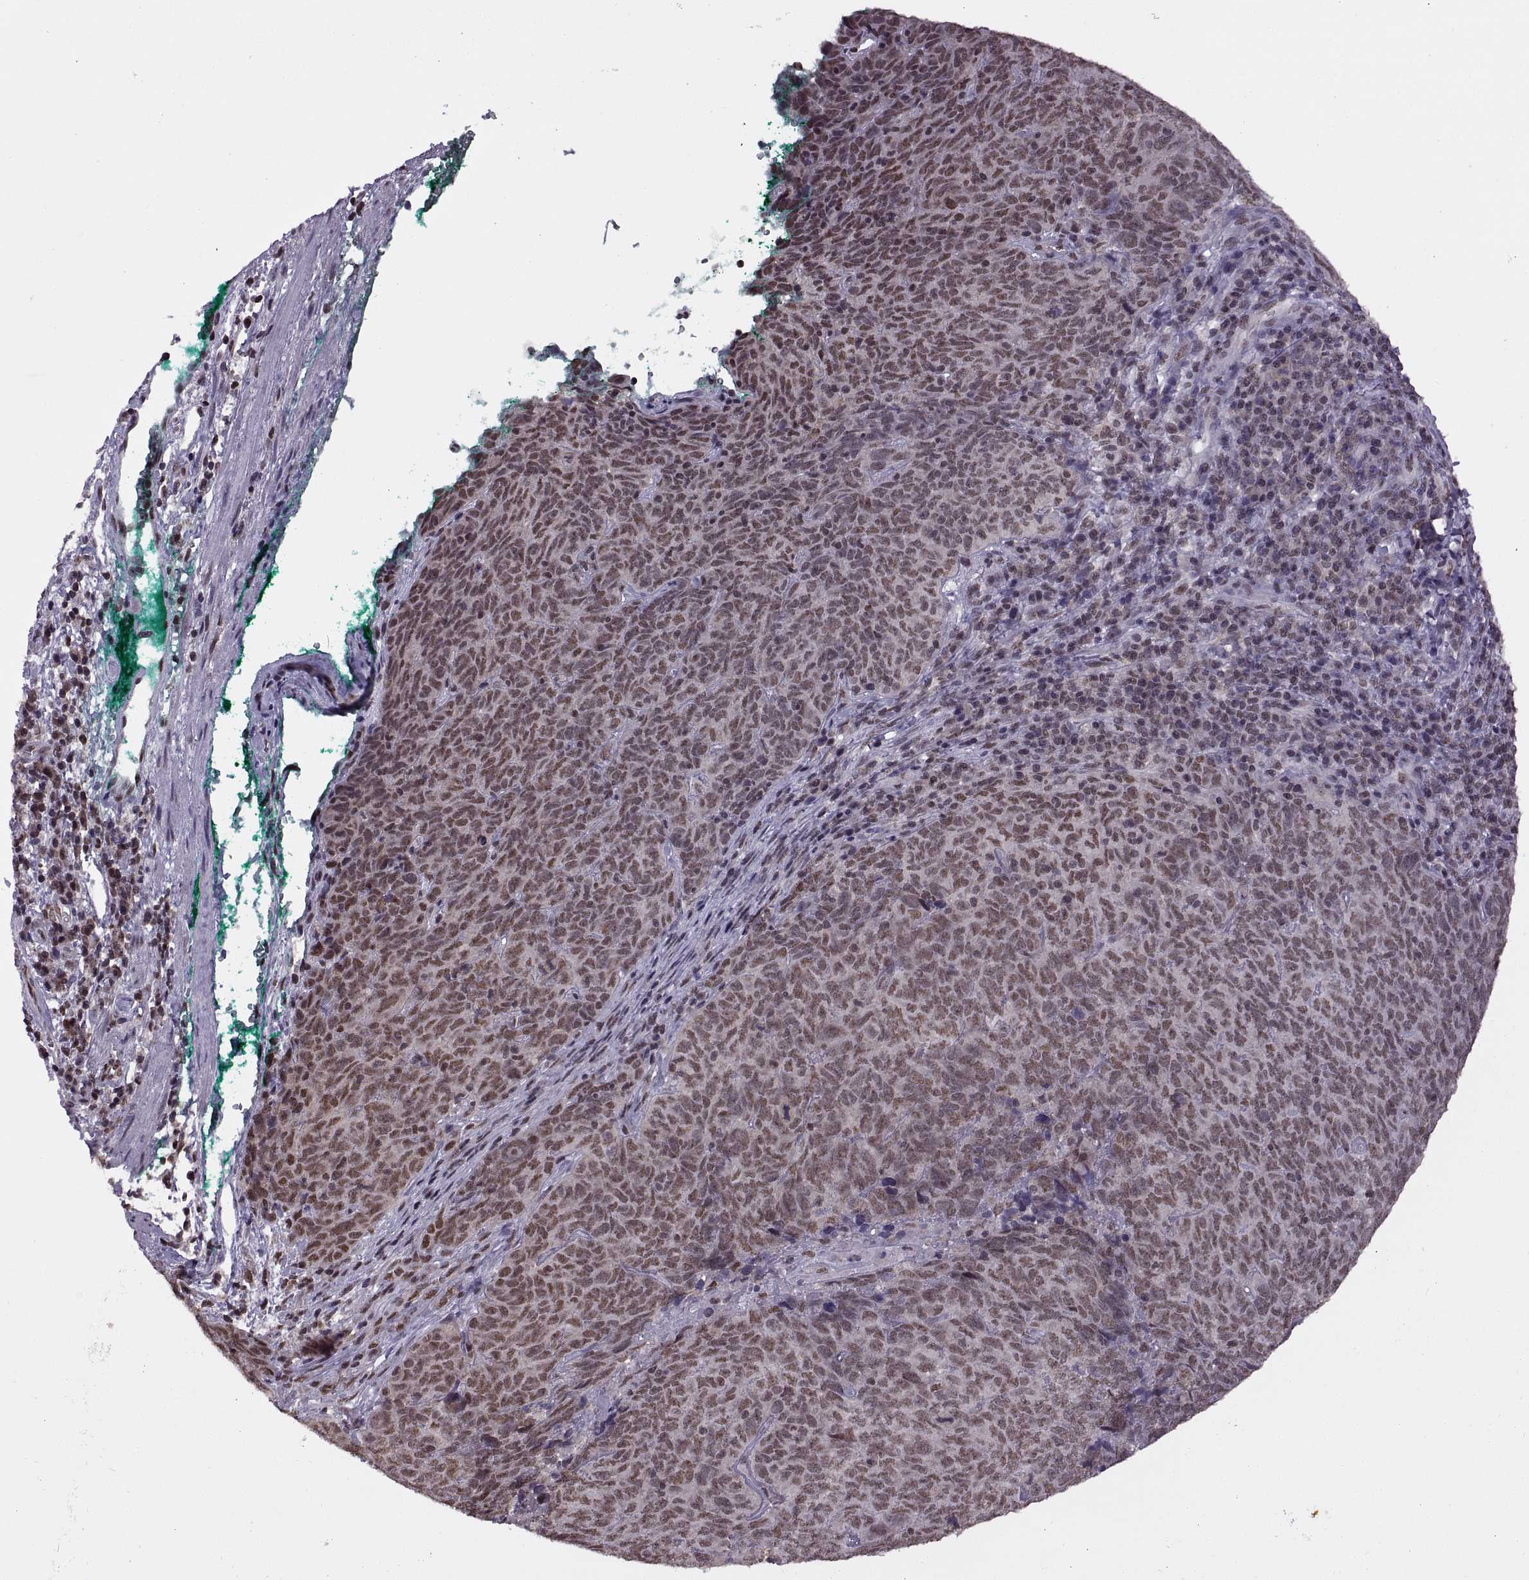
{"staining": {"intensity": "moderate", "quantity": "<25%", "location": "nuclear"}, "tissue": "skin cancer", "cell_type": "Tumor cells", "image_type": "cancer", "snomed": [{"axis": "morphology", "description": "Squamous cell carcinoma, NOS"}, {"axis": "topography", "description": "Skin"}, {"axis": "topography", "description": "Anal"}], "caption": "High-power microscopy captured an immunohistochemistry photomicrograph of squamous cell carcinoma (skin), revealing moderate nuclear positivity in approximately <25% of tumor cells.", "gene": "INTS3", "patient": {"sex": "female", "age": 51}}